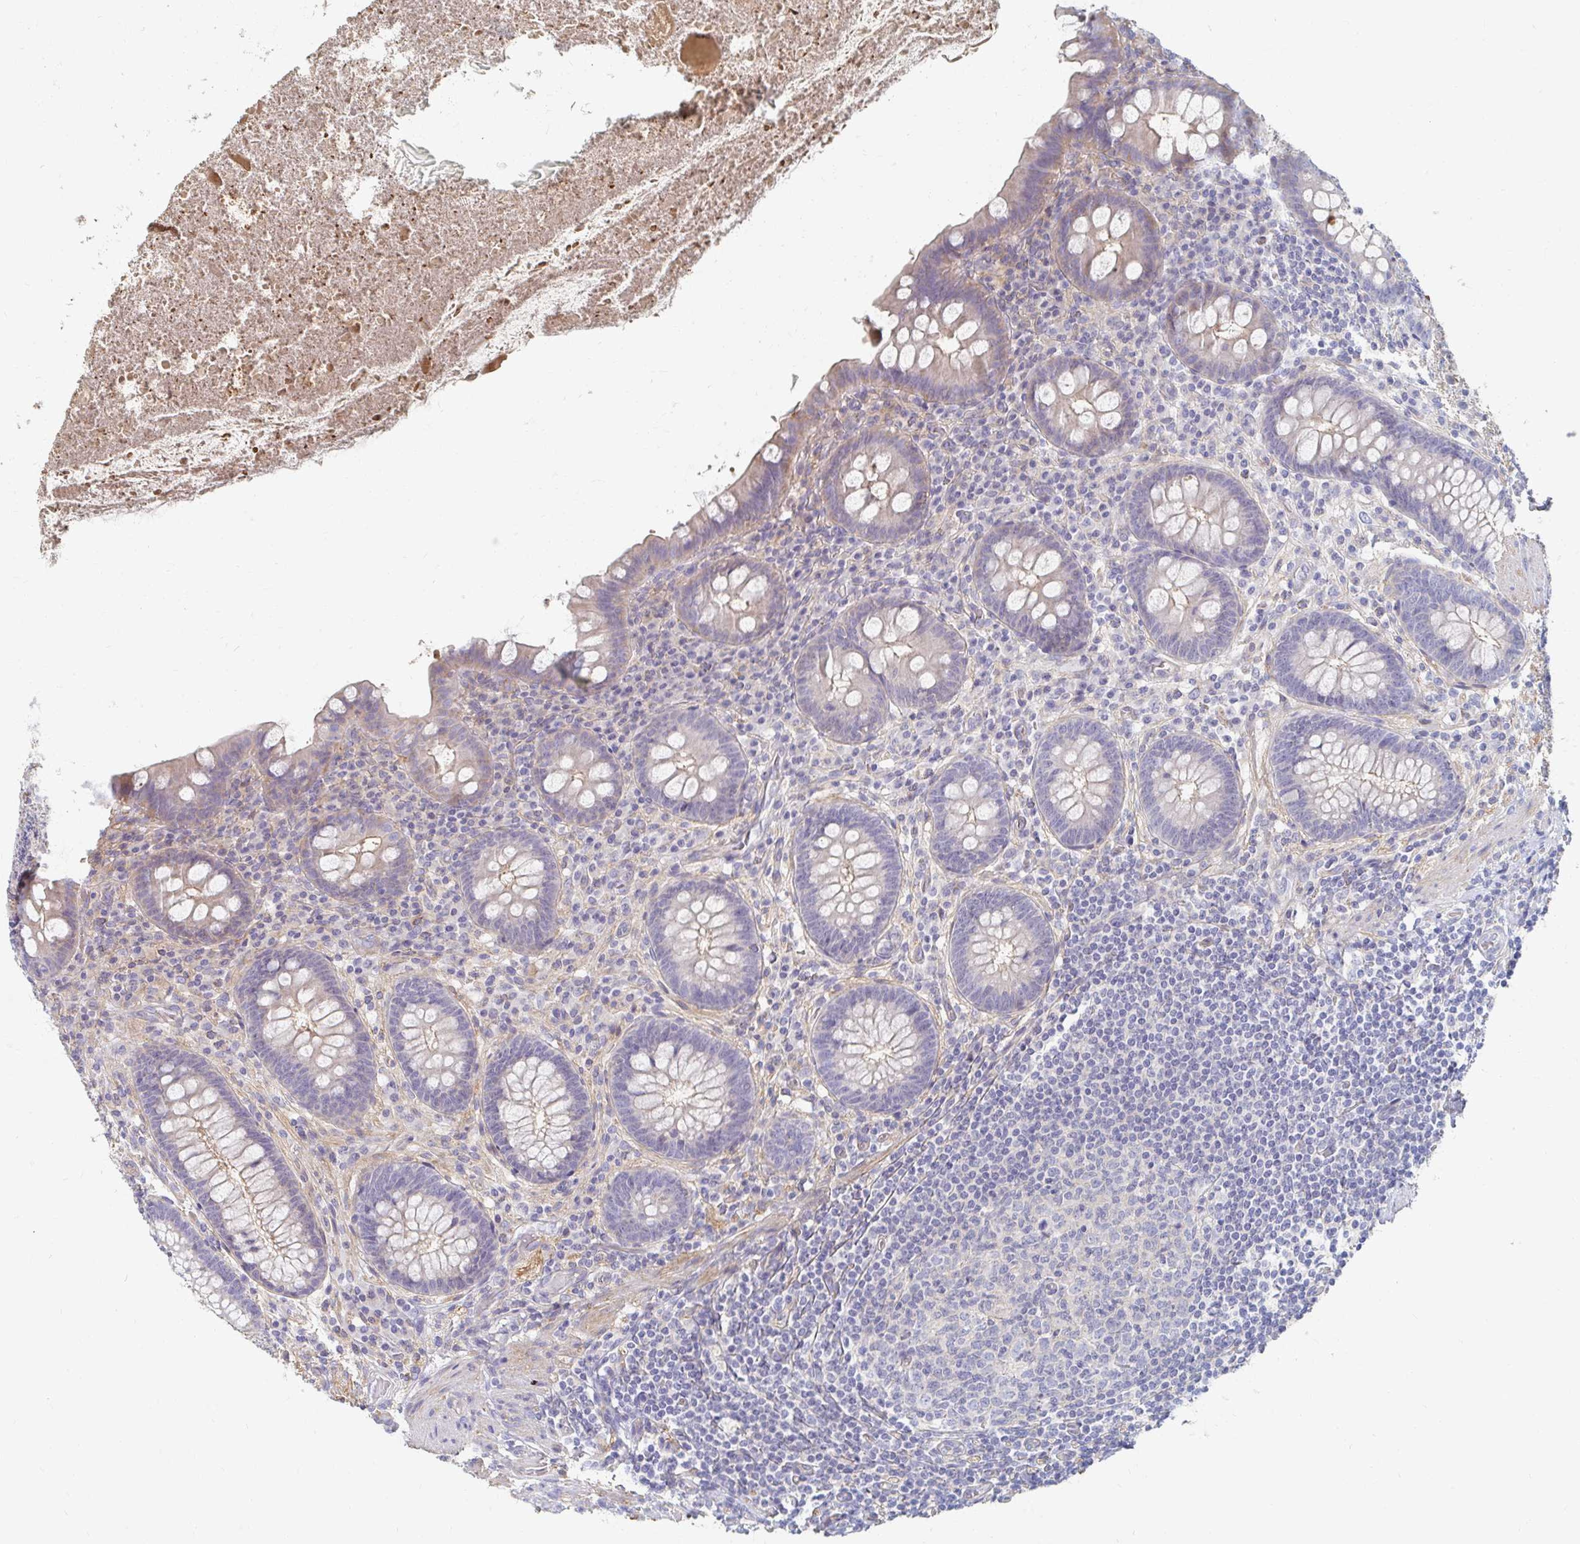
{"staining": {"intensity": "weak", "quantity": "<25%", "location": "cytoplasmic/membranous"}, "tissue": "appendix", "cell_type": "Glandular cells", "image_type": "normal", "snomed": [{"axis": "morphology", "description": "Normal tissue, NOS"}, {"axis": "topography", "description": "Appendix"}], "caption": "This is an immunohistochemistry micrograph of benign human appendix. There is no expression in glandular cells.", "gene": "MYLK2", "patient": {"sex": "male", "age": 71}}